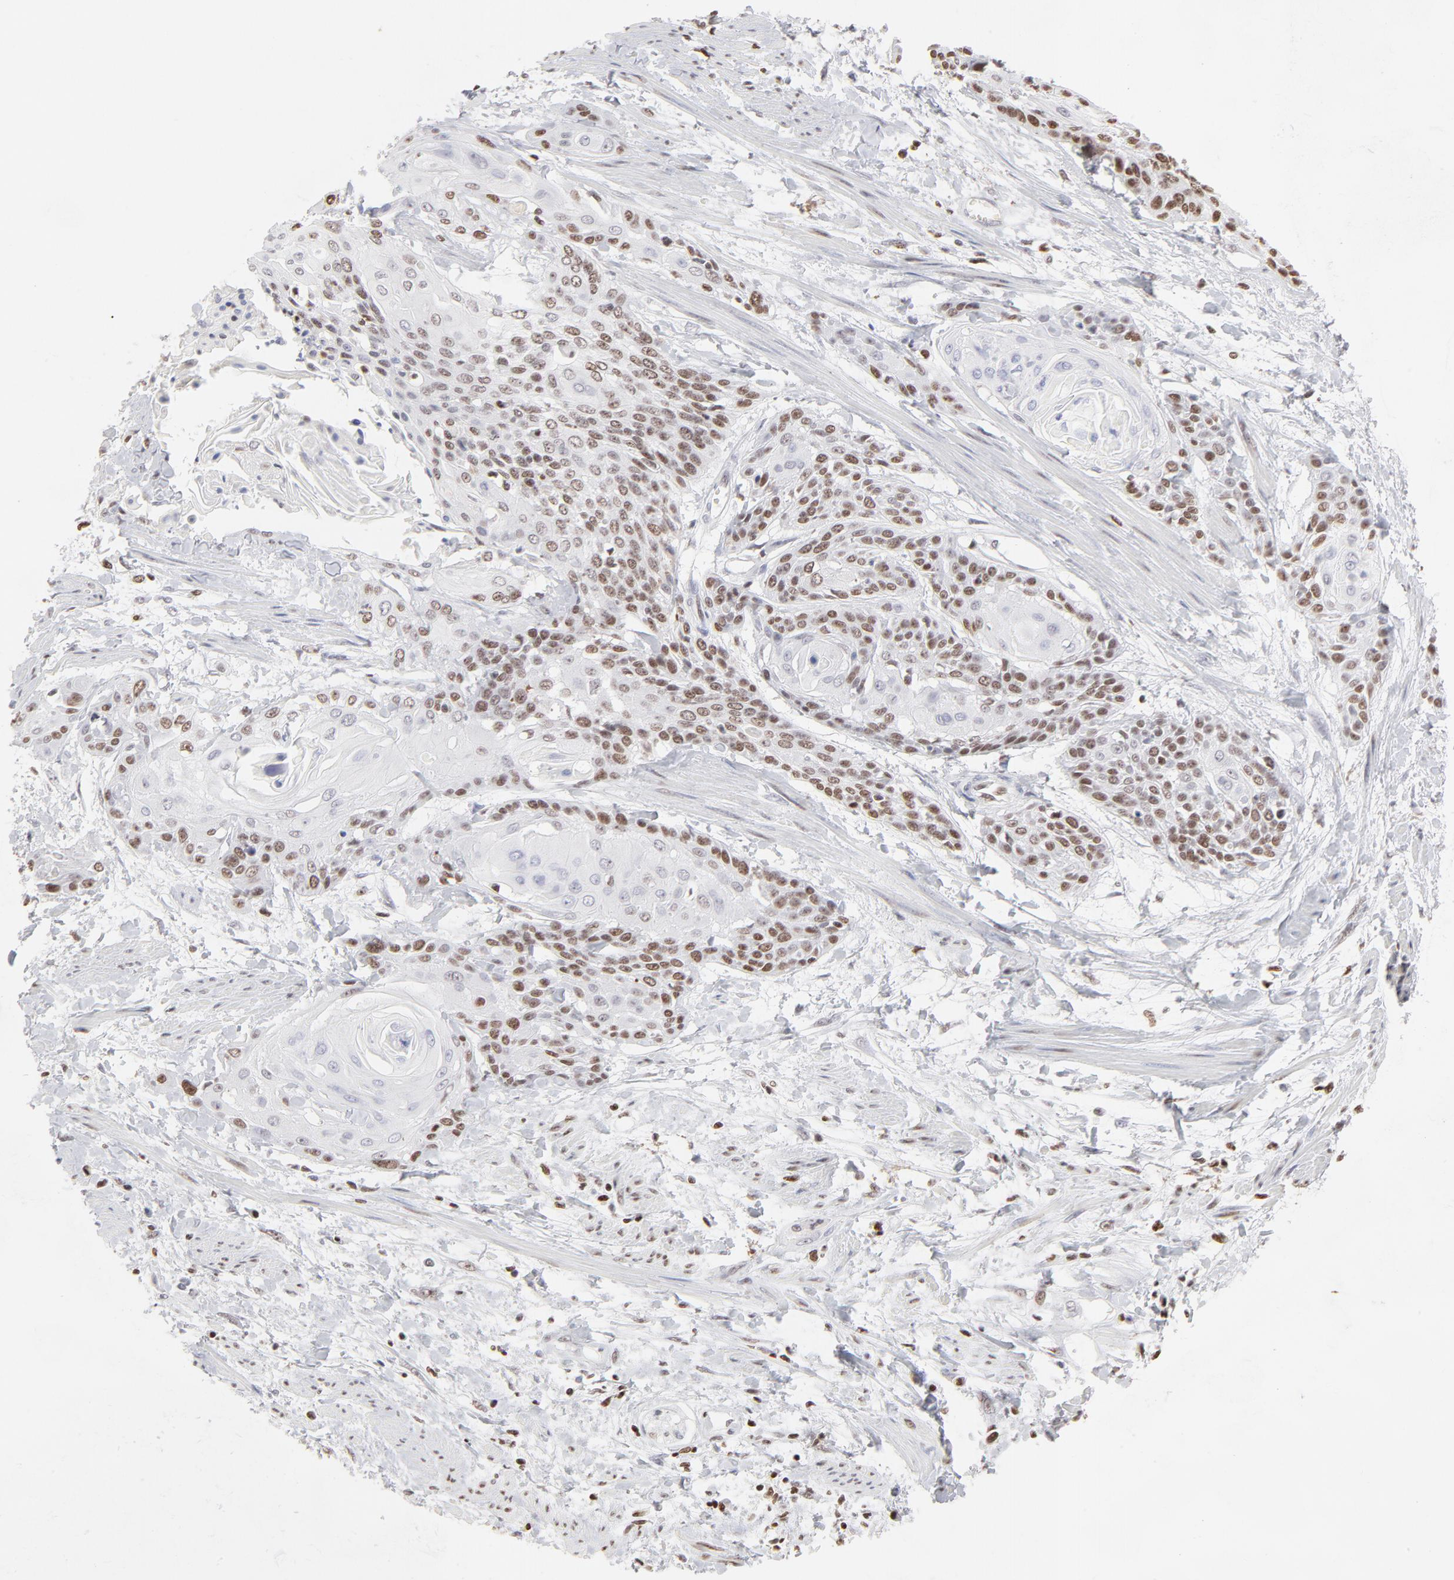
{"staining": {"intensity": "moderate", "quantity": "25%-75%", "location": "nuclear"}, "tissue": "cervical cancer", "cell_type": "Tumor cells", "image_type": "cancer", "snomed": [{"axis": "morphology", "description": "Squamous cell carcinoma, NOS"}, {"axis": "topography", "description": "Cervix"}], "caption": "The immunohistochemical stain shows moderate nuclear expression in tumor cells of squamous cell carcinoma (cervical) tissue.", "gene": "PARP1", "patient": {"sex": "female", "age": 57}}